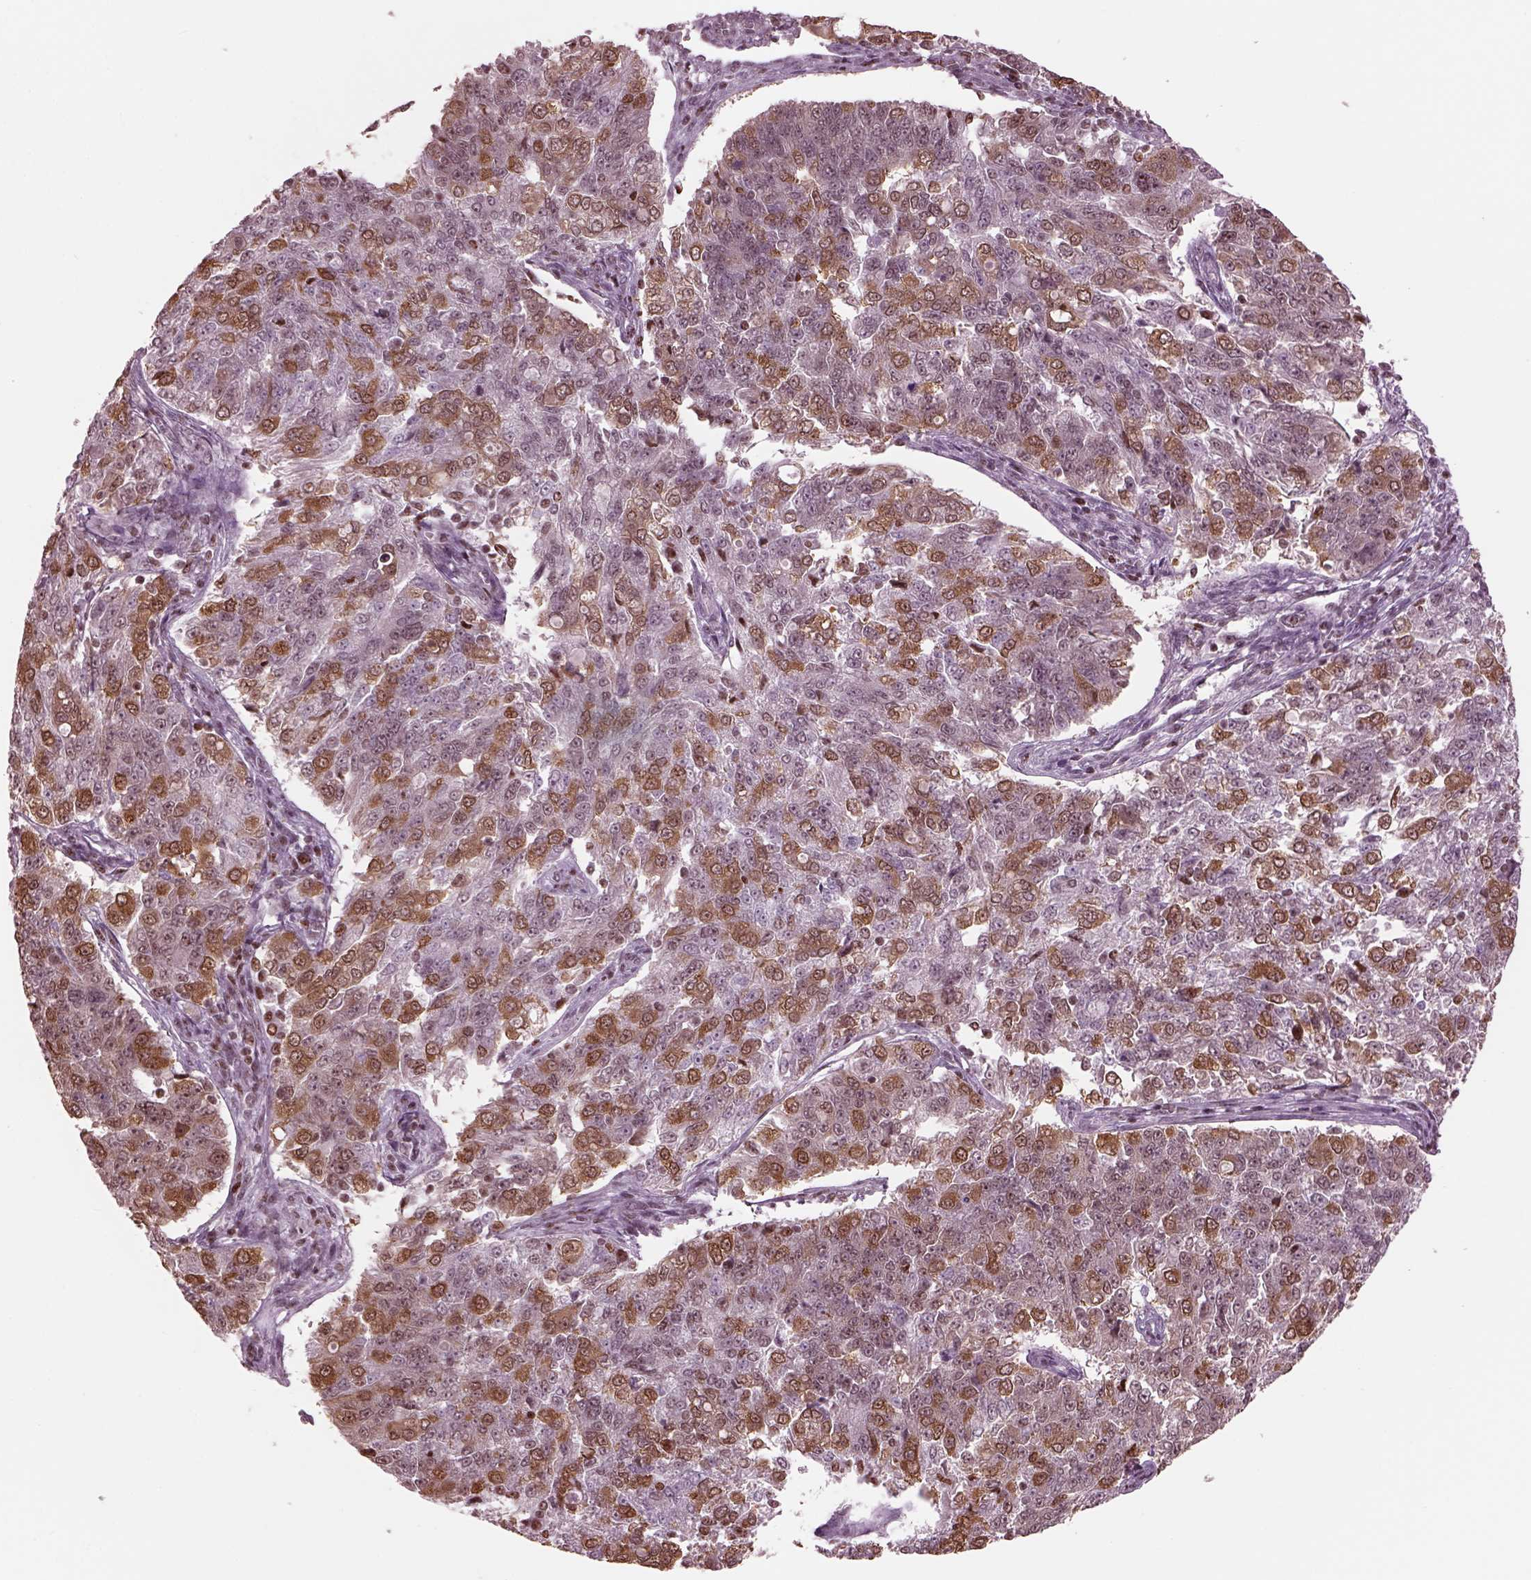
{"staining": {"intensity": "strong", "quantity": "25%-75%", "location": "cytoplasmic/membranous"}, "tissue": "endometrial cancer", "cell_type": "Tumor cells", "image_type": "cancer", "snomed": [{"axis": "morphology", "description": "Adenocarcinoma, NOS"}, {"axis": "topography", "description": "Endometrium"}], "caption": "Protein expression analysis of human endometrial adenocarcinoma reveals strong cytoplasmic/membranous staining in approximately 25%-75% of tumor cells.", "gene": "RUVBL2", "patient": {"sex": "female", "age": 43}}